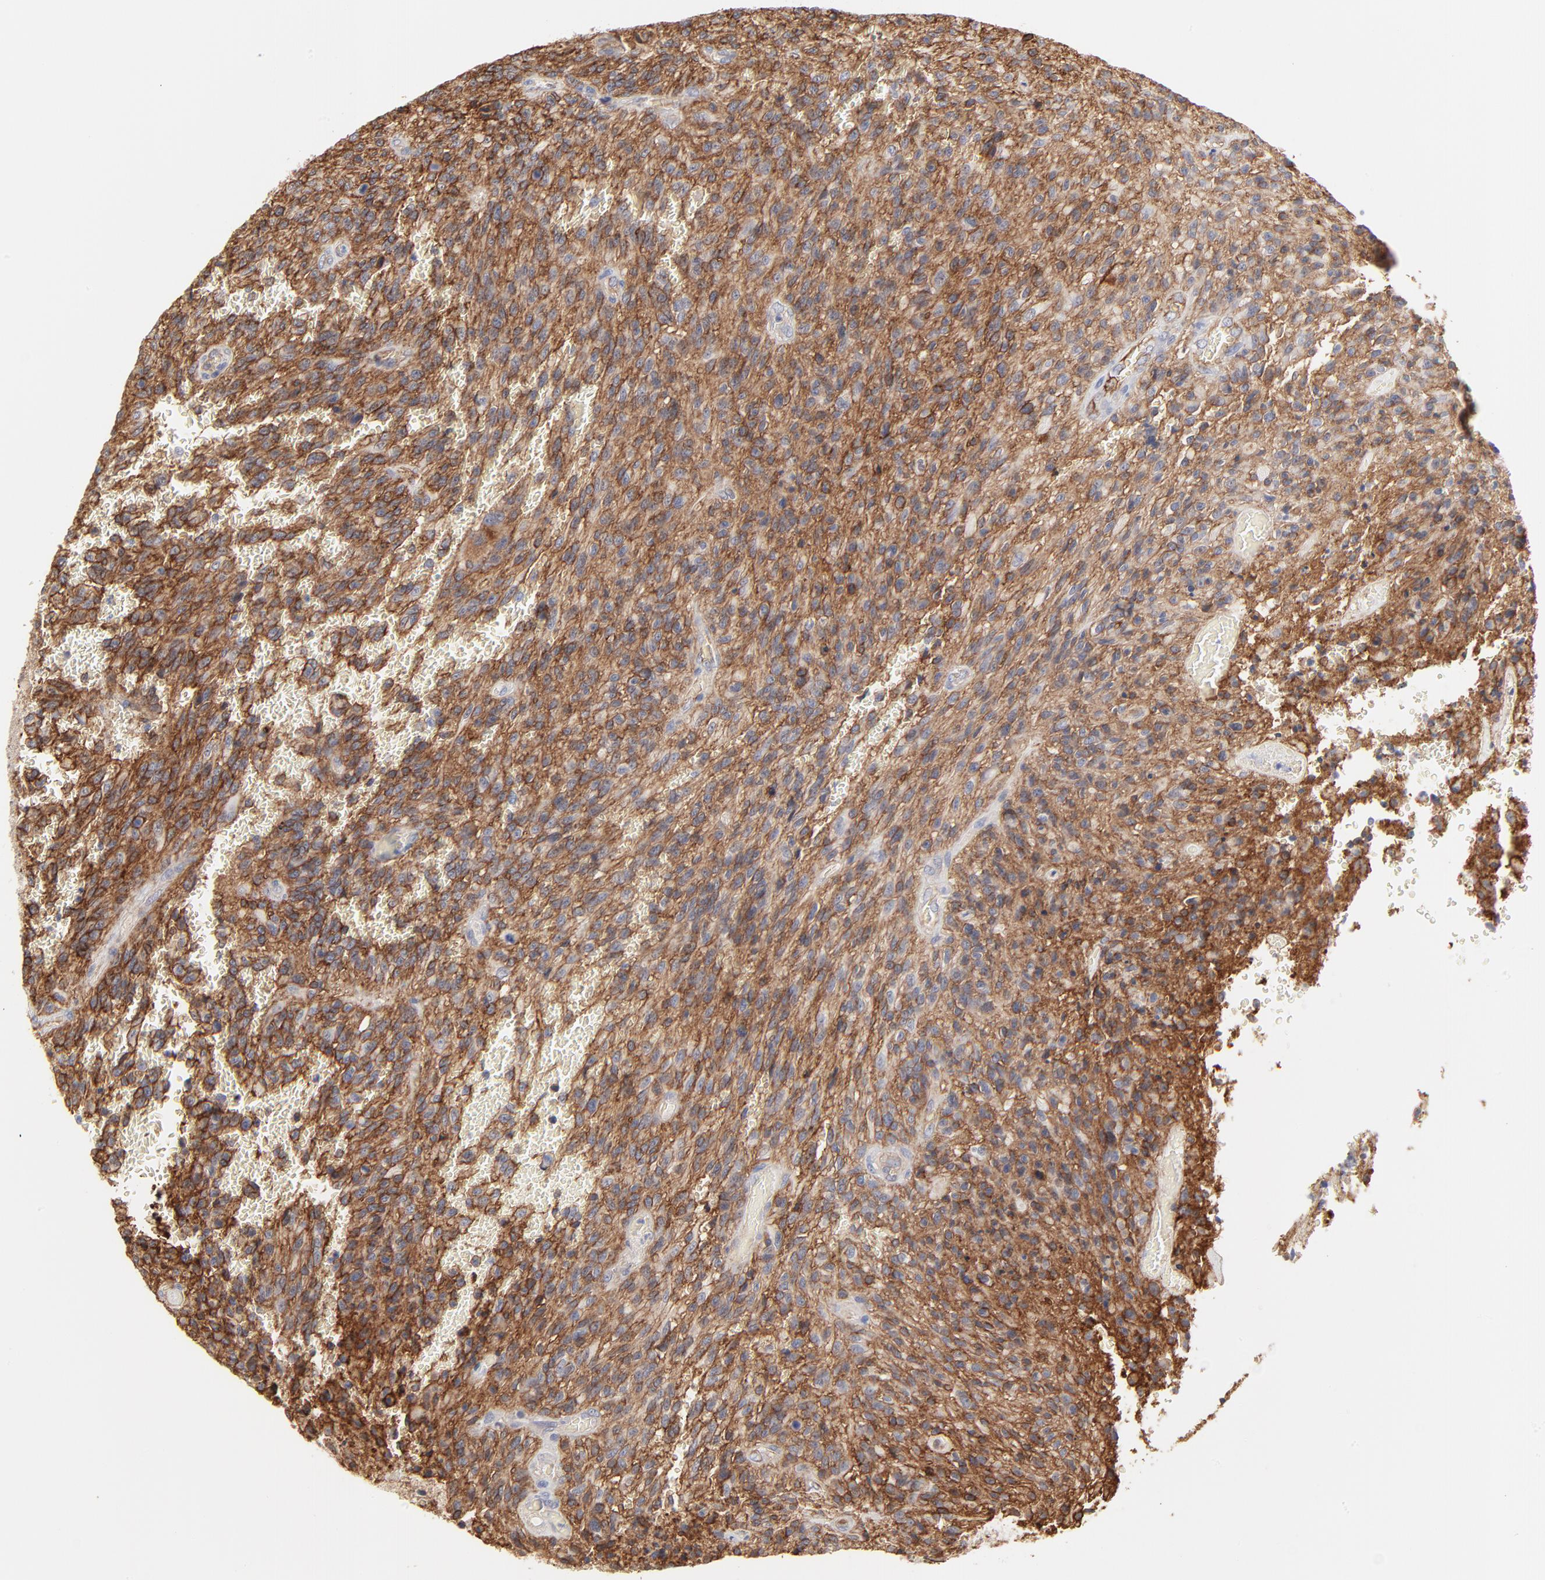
{"staining": {"intensity": "strong", "quantity": ">75%", "location": "cytoplasmic/membranous"}, "tissue": "glioma", "cell_type": "Tumor cells", "image_type": "cancer", "snomed": [{"axis": "morphology", "description": "Normal tissue, NOS"}, {"axis": "morphology", "description": "Glioma, malignant, High grade"}, {"axis": "topography", "description": "Cerebral cortex"}], "caption": "Protein staining of malignant high-grade glioma tissue displays strong cytoplasmic/membranous expression in approximately >75% of tumor cells. (Stains: DAB in brown, nuclei in blue, Microscopy: brightfield microscopy at high magnification).", "gene": "SLC16A1", "patient": {"sex": "male", "age": 56}}